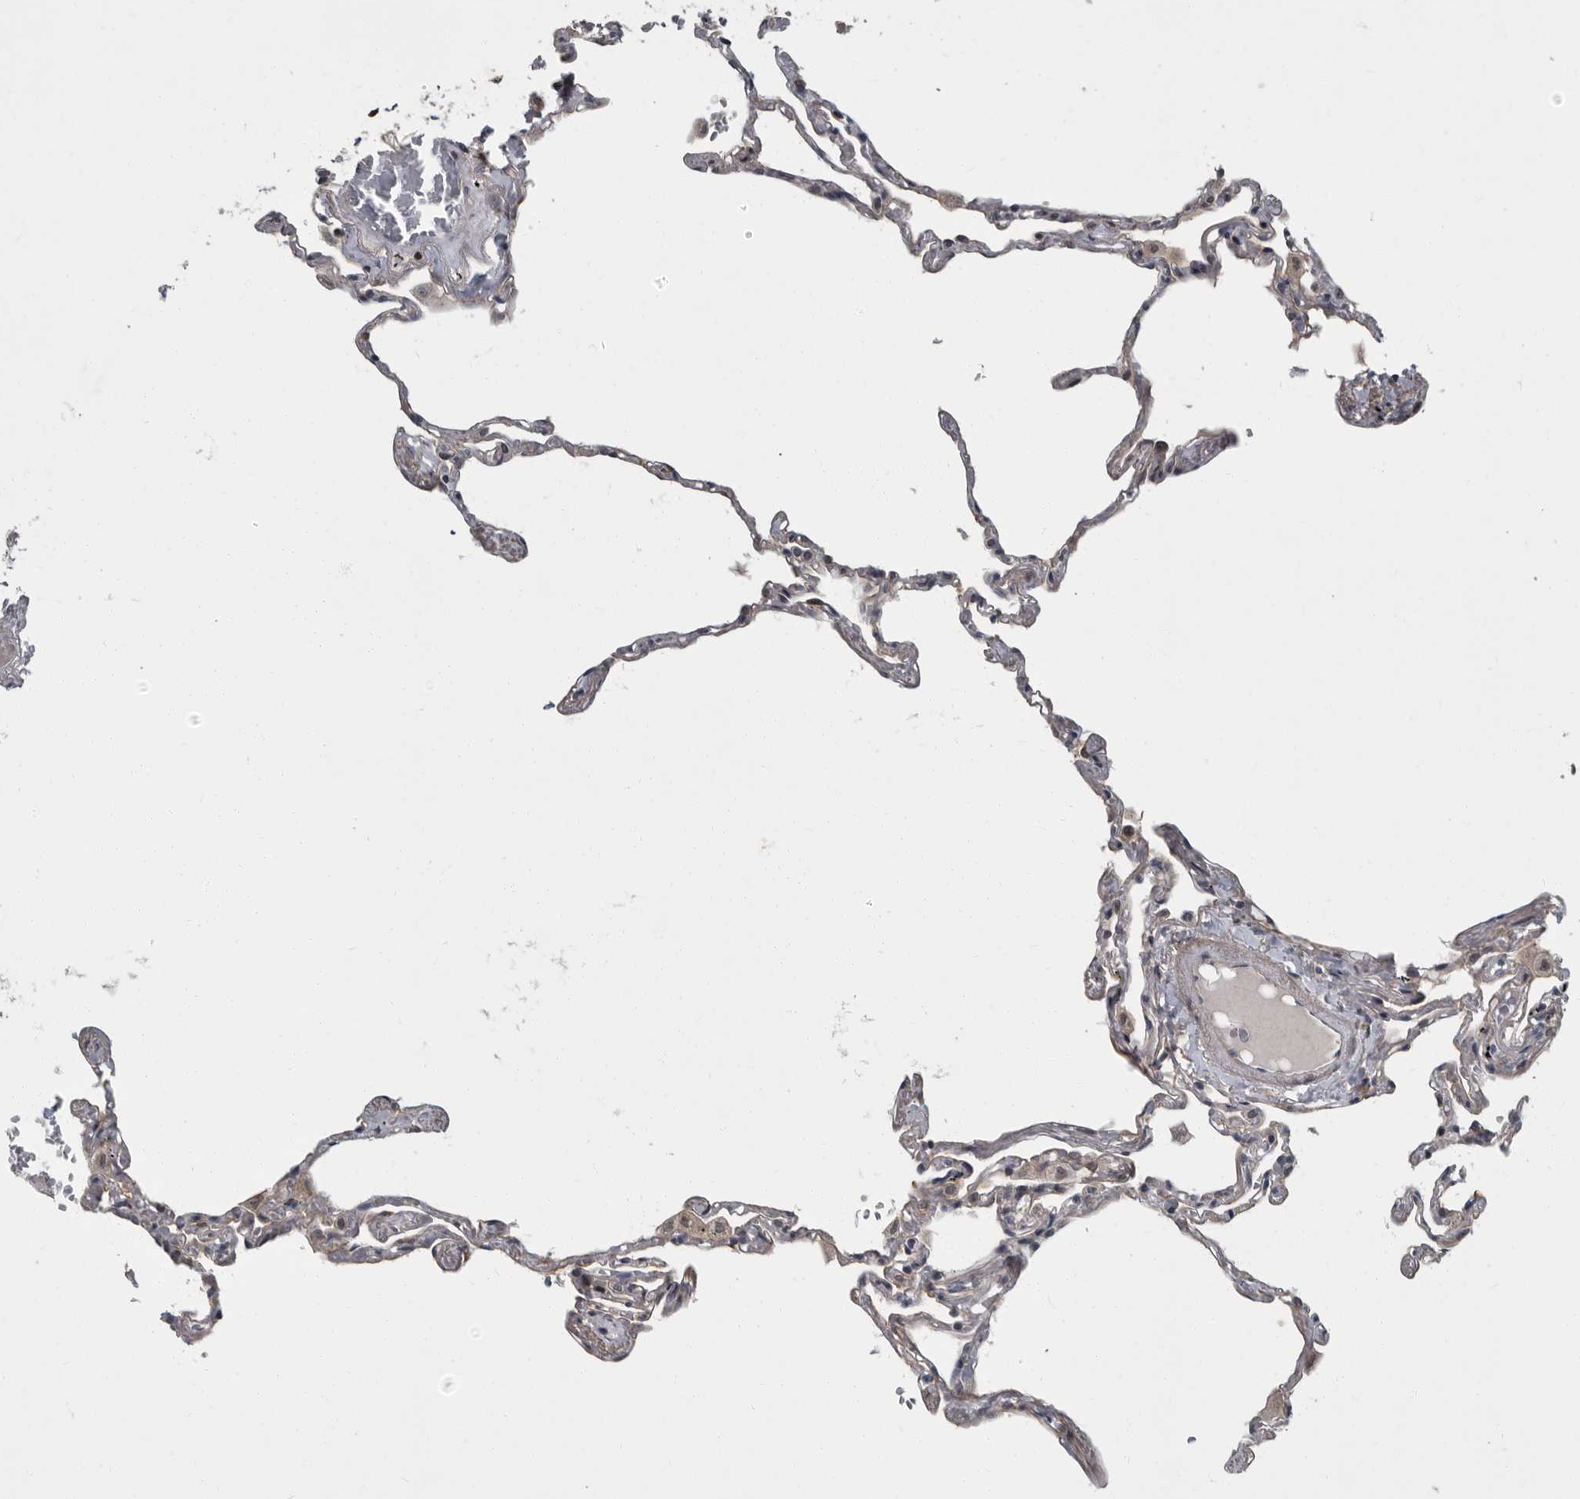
{"staining": {"intensity": "negative", "quantity": "none", "location": "none"}, "tissue": "lung", "cell_type": "Alveolar cells", "image_type": "normal", "snomed": [{"axis": "morphology", "description": "Normal tissue, NOS"}, {"axis": "topography", "description": "Lung"}], "caption": "Alveolar cells are negative for protein expression in unremarkable human lung. (DAB IHC, high magnification).", "gene": "PDE7A", "patient": {"sex": "female", "age": 67}}